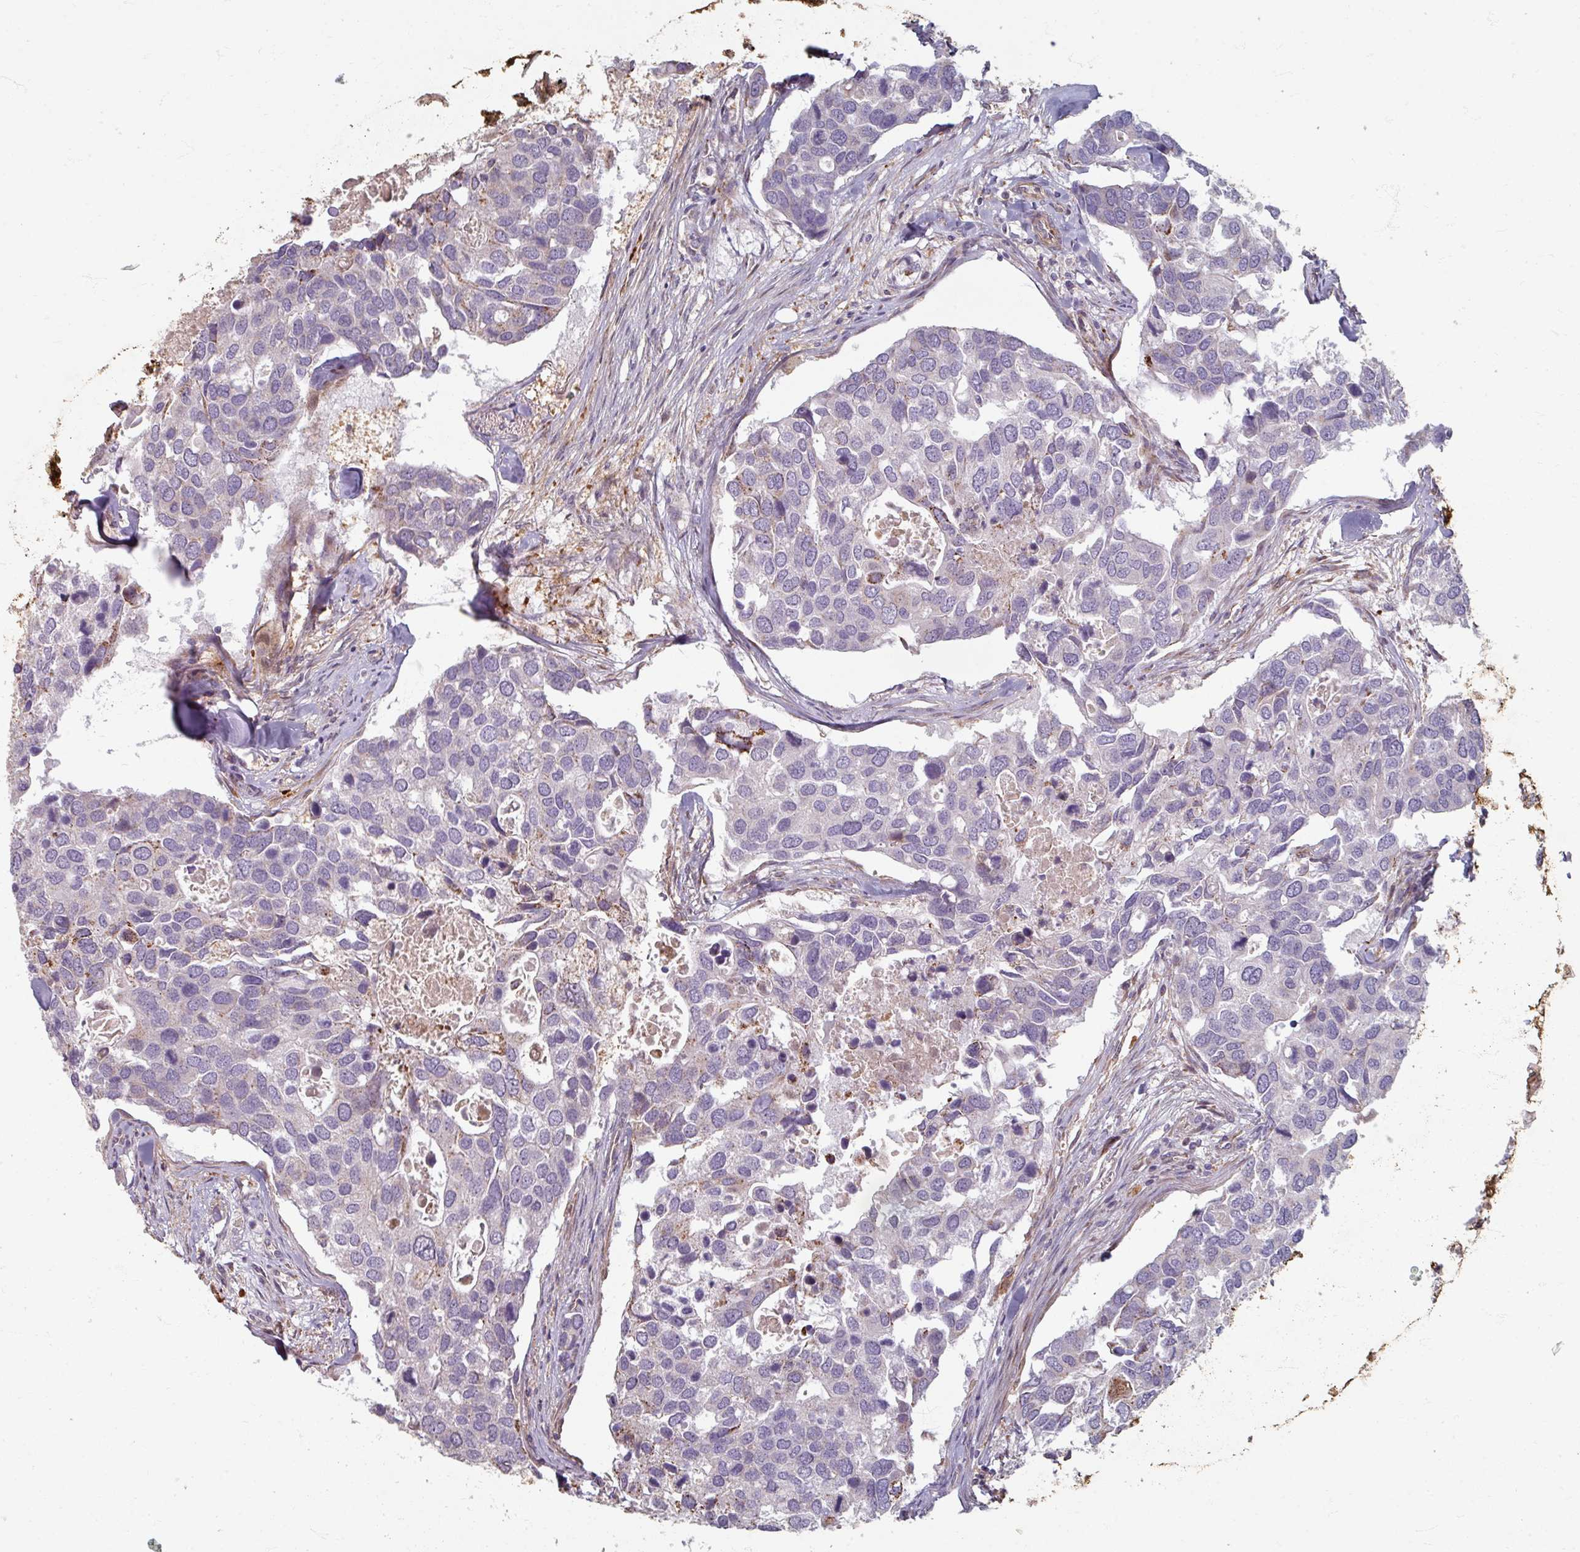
{"staining": {"intensity": "negative", "quantity": "none", "location": "none"}, "tissue": "breast cancer", "cell_type": "Tumor cells", "image_type": "cancer", "snomed": [{"axis": "morphology", "description": "Duct carcinoma"}, {"axis": "topography", "description": "Breast"}], "caption": "This is a photomicrograph of immunohistochemistry (IHC) staining of breast cancer, which shows no staining in tumor cells.", "gene": "GABARAPL1", "patient": {"sex": "female", "age": 83}}